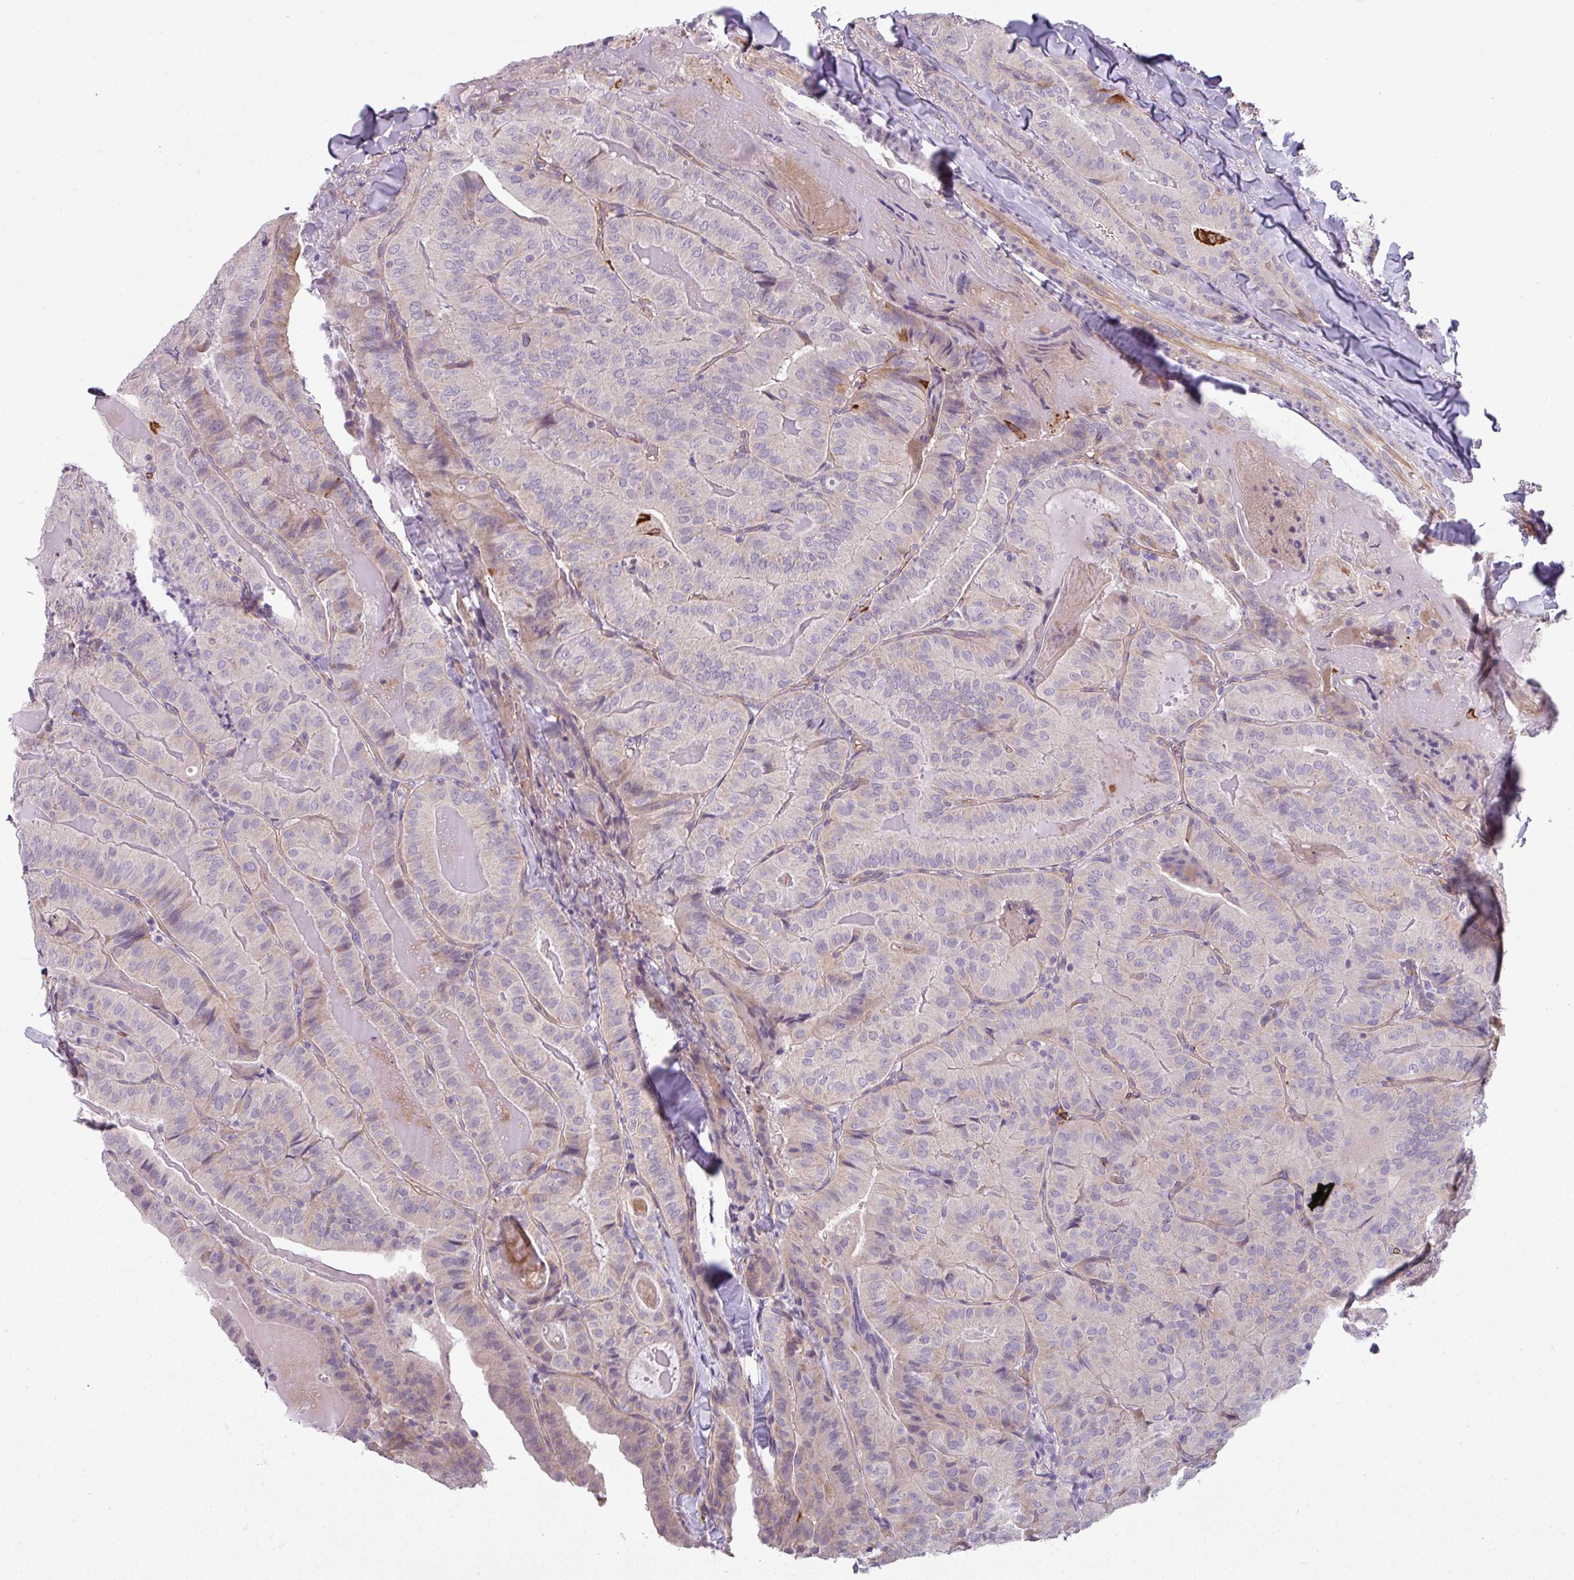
{"staining": {"intensity": "strong", "quantity": "<25%", "location": "cytoplasmic/membranous"}, "tissue": "thyroid cancer", "cell_type": "Tumor cells", "image_type": "cancer", "snomed": [{"axis": "morphology", "description": "Papillary adenocarcinoma, NOS"}, {"axis": "topography", "description": "Thyroid gland"}], "caption": "This micrograph displays immunohistochemistry staining of thyroid cancer, with medium strong cytoplasmic/membranous expression in about <25% of tumor cells.", "gene": "BUD23", "patient": {"sex": "female", "age": 68}}